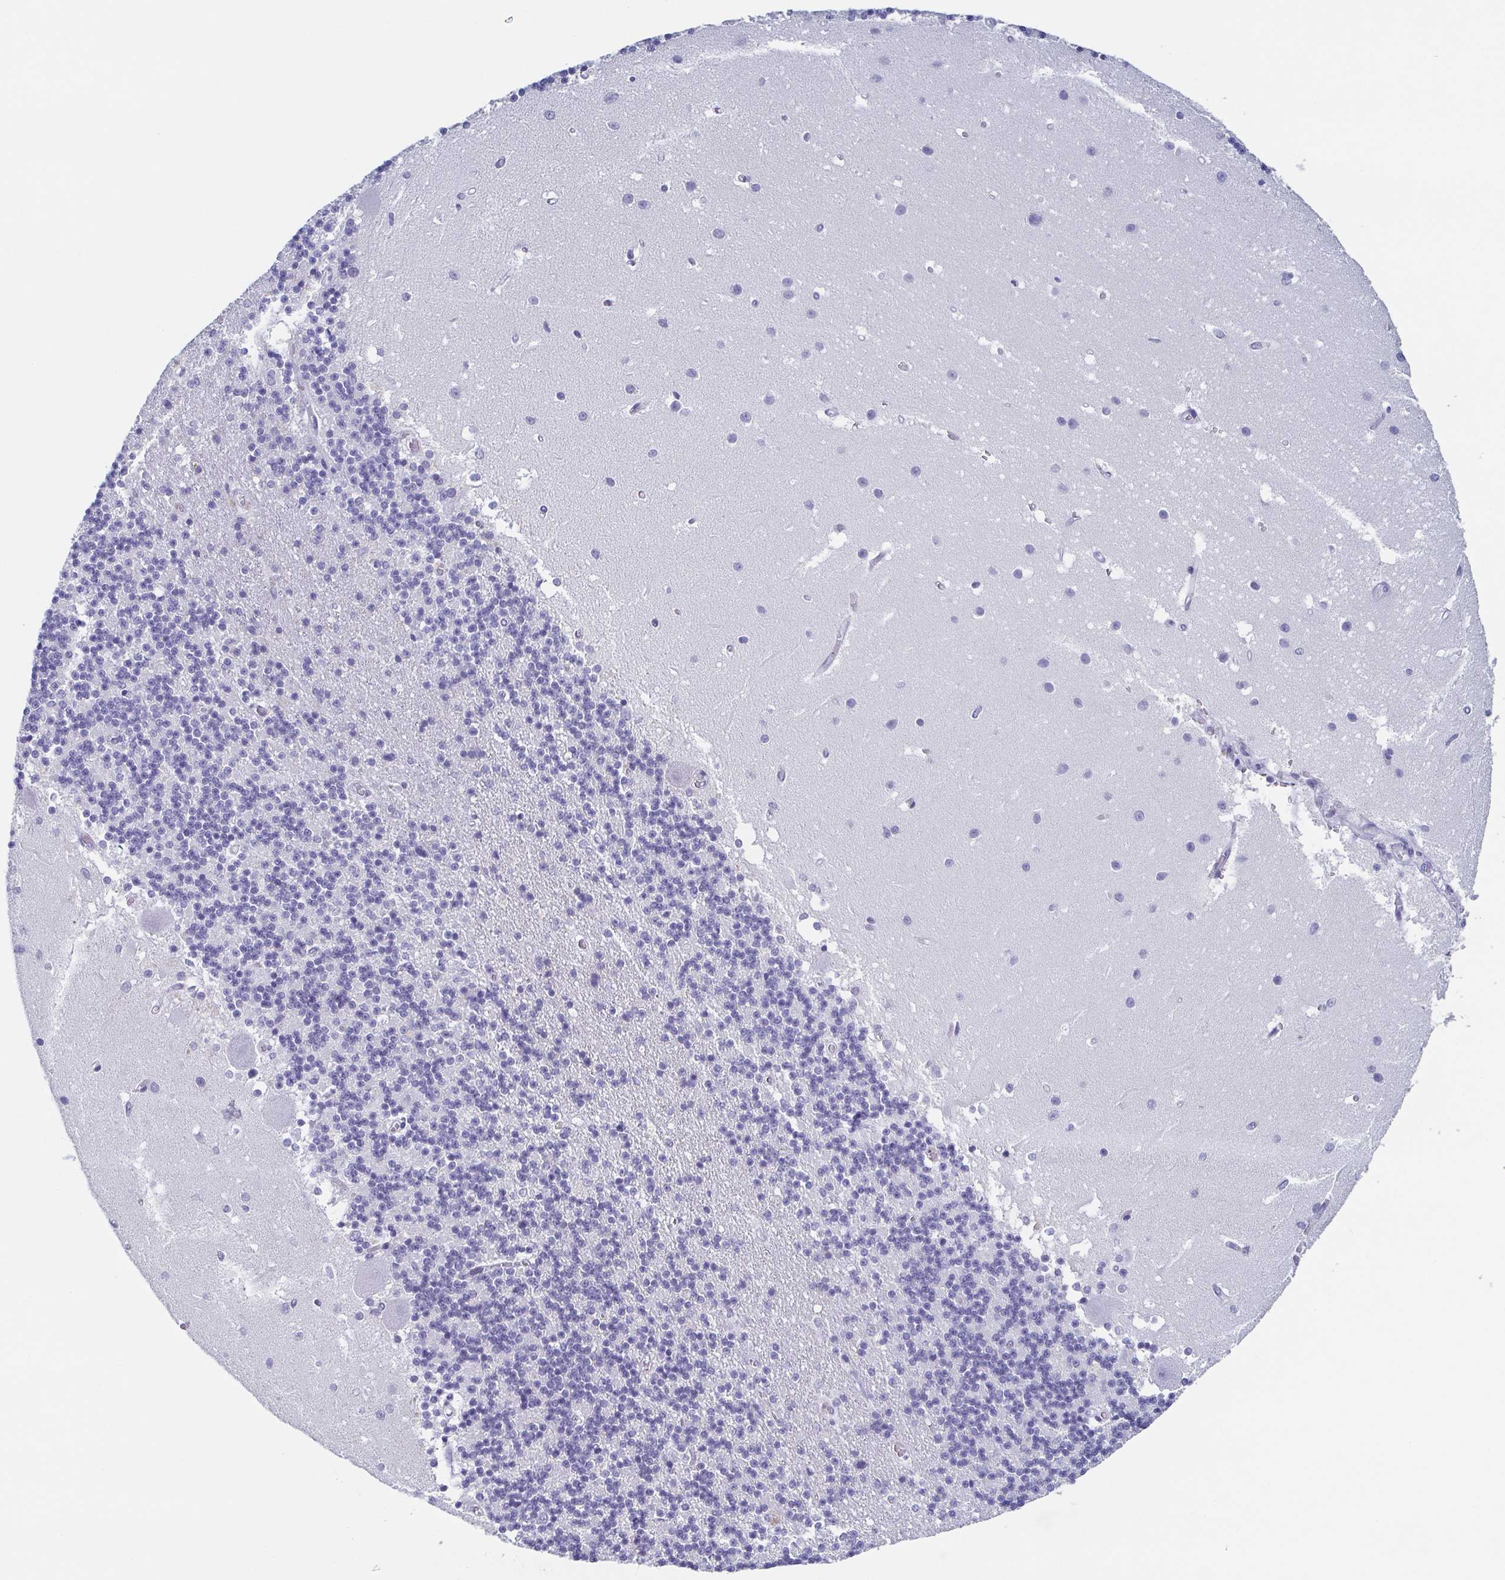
{"staining": {"intensity": "negative", "quantity": "none", "location": "none"}, "tissue": "cerebellum", "cell_type": "Cells in granular layer", "image_type": "normal", "snomed": [{"axis": "morphology", "description": "Normal tissue, NOS"}, {"axis": "topography", "description": "Cerebellum"}], "caption": "DAB immunohistochemical staining of unremarkable human cerebellum demonstrates no significant expression in cells in granular layer.", "gene": "REG4", "patient": {"sex": "male", "age": 54}}